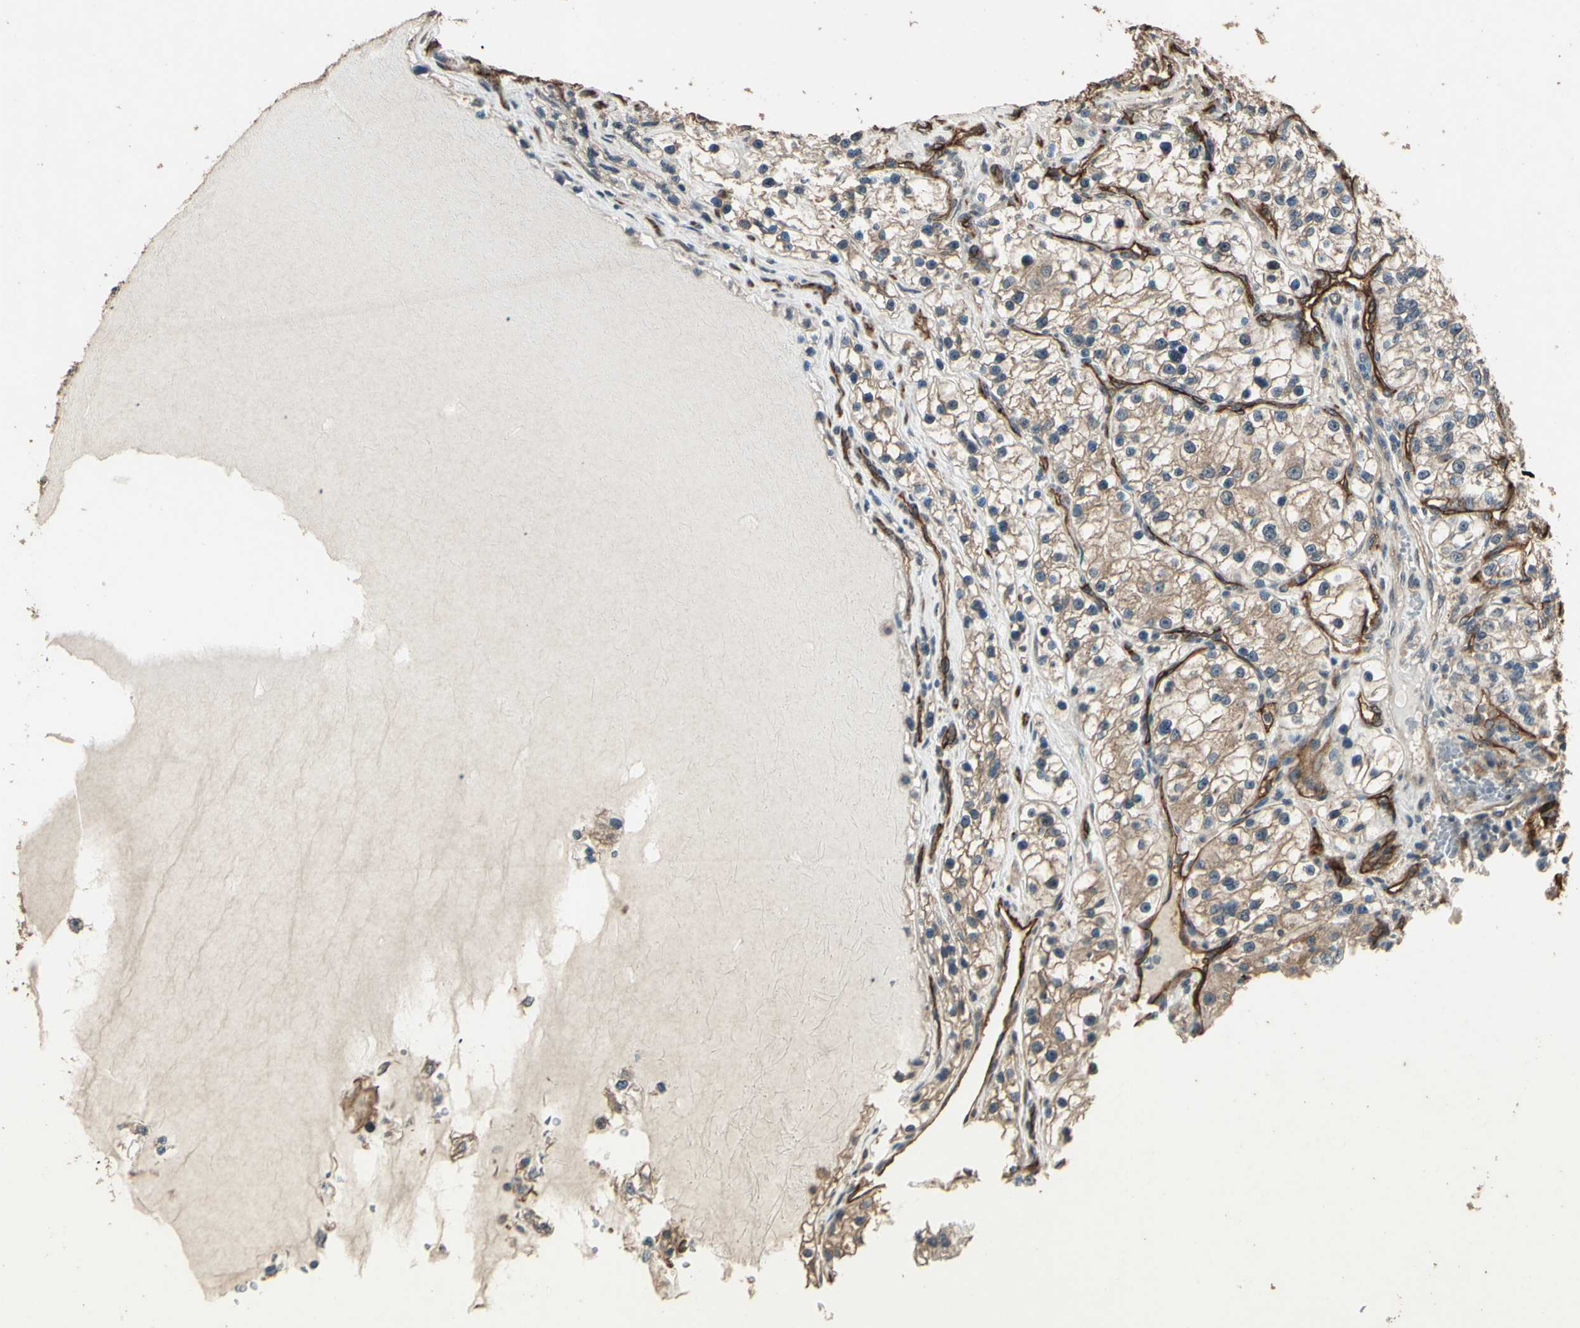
{"staining": {"intensity": "weak", "quantity": ">75%", "location": "cytoplasmic/membranous"}, "tissue": "renal cancer", "cell_type": "Tumor cells", "image_type": "cancer", "snomed": [{"axis": "morphology", "description": "Adenocarcinoma, NOS"}, {"axis": "topography", "description": "Kidney"}], "caption": "Renal cancer (adenocarcinoma) stained with DAB IHC exhibits low levels of weak cytoplasmic/membranous staining in about >75% of tumor cells.", "gene": "TSPO", "patient": {"sex": "female", "age": 57}}